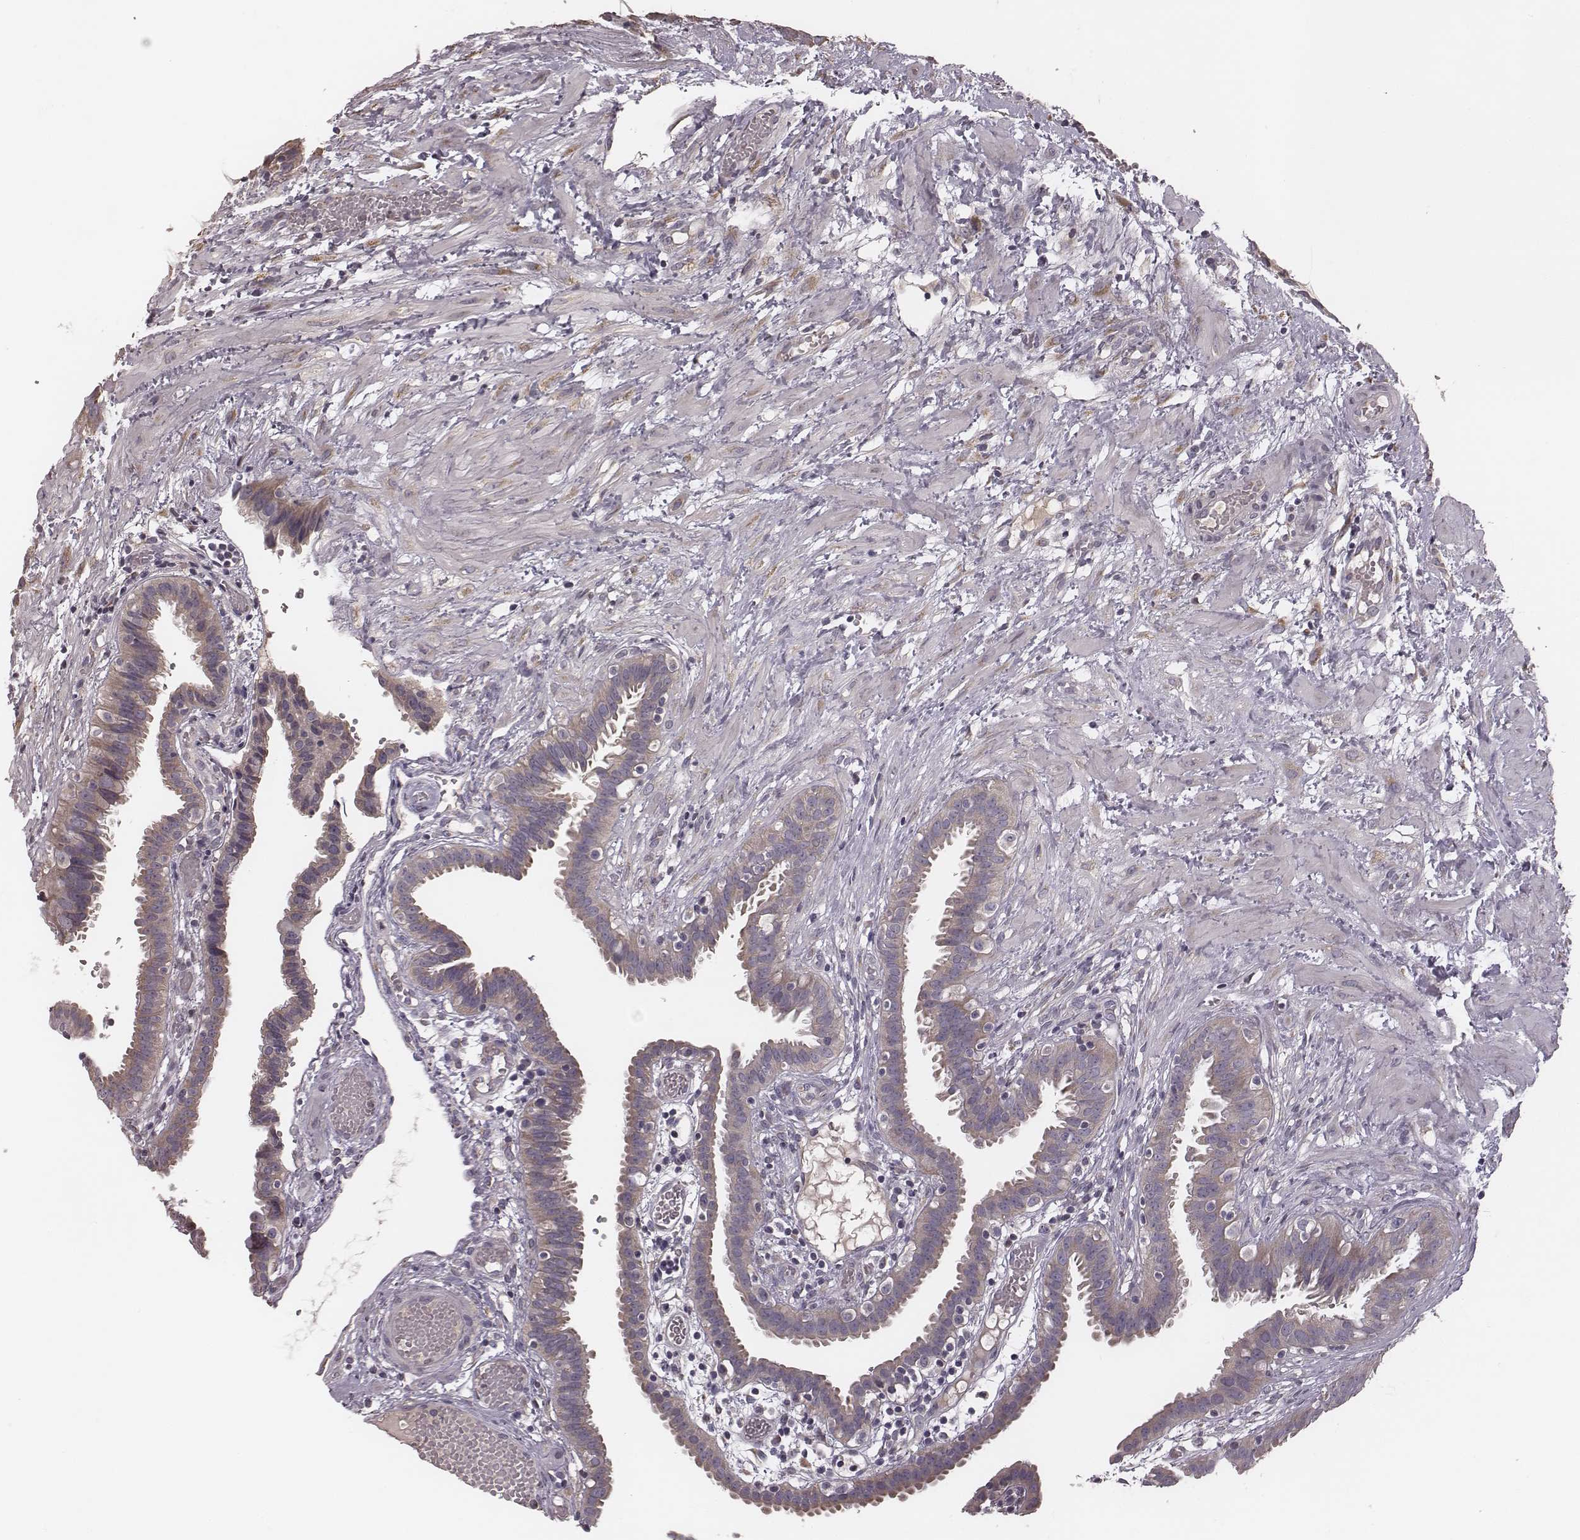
{"staining": {"intensity": "weak", "quantity": ">75%", "location": "cytoplasmic/membranous"}, "tissue": "fallopian tube", "cell_type": "Glandular cells", "image_type": "normal", "snomed": [{"axis": "morphology", "description": "Normal tissue, NOS"}, {"axis": "topography", "description": "Fallopian tube"}], "caption": "High-power microscopy captured an immunohistochemistry (IHC) image of normal fallopian tube, revealing weak cytoplasmic/membranous positivity in about >75% of glandular cells.", "gene": "P2RX5", "patient": {"sex": "female", "age": 37}}